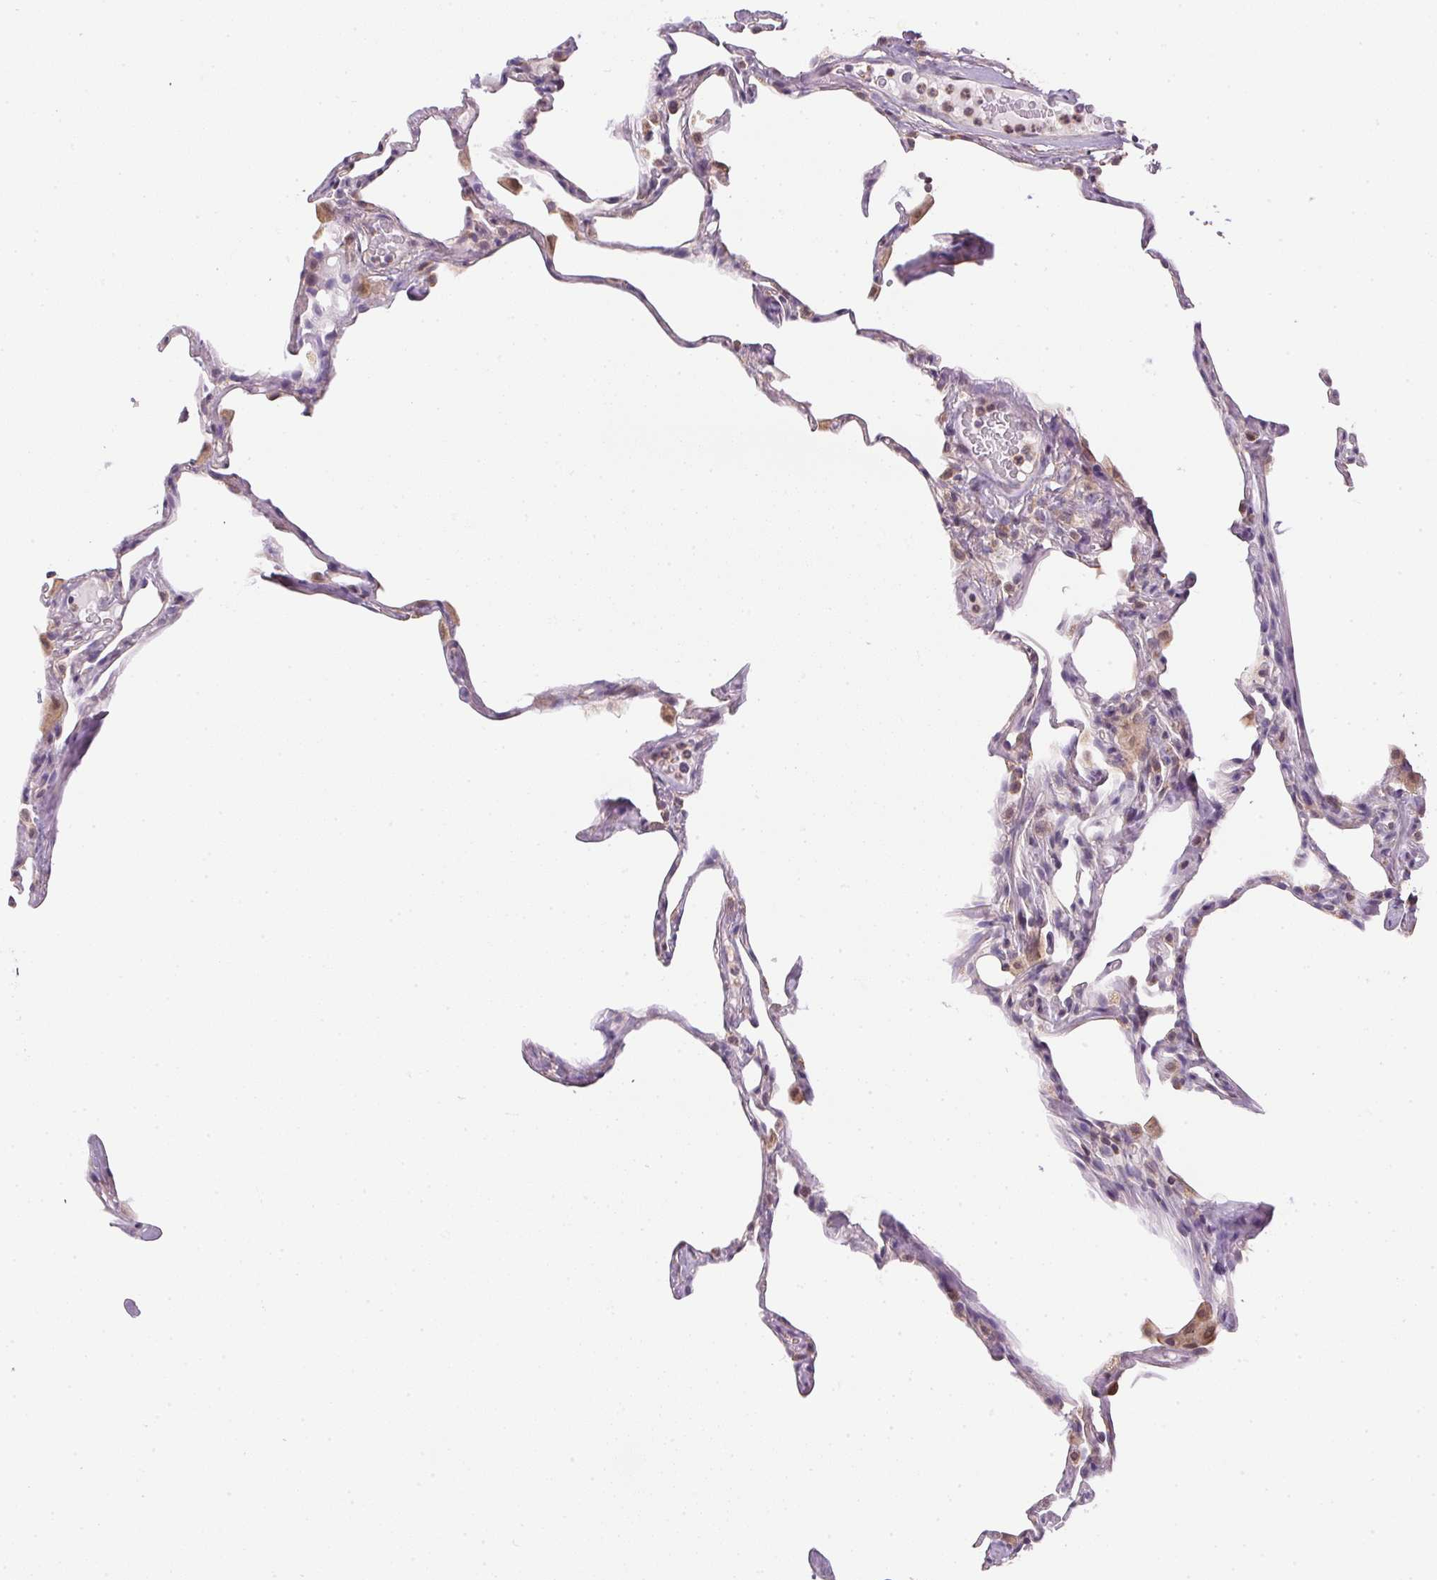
{"staining": {"intensity": "negative", "quantity": "none", "location": "none"}, "tissue": "lung", "cell_type": "Alveolar cells", "image_type": "normal", "snomed": [{"axis": "morphology", "description": "Normal tissue, NOS"}, {"axis": "topography", "description": "Lung"}], "caption": "DAB immunohistochemical staining of benign lung reveals no significant expression in alveolar cells.", "gene": "SC5D", "patient": {"sex": "male", "age": 65}}